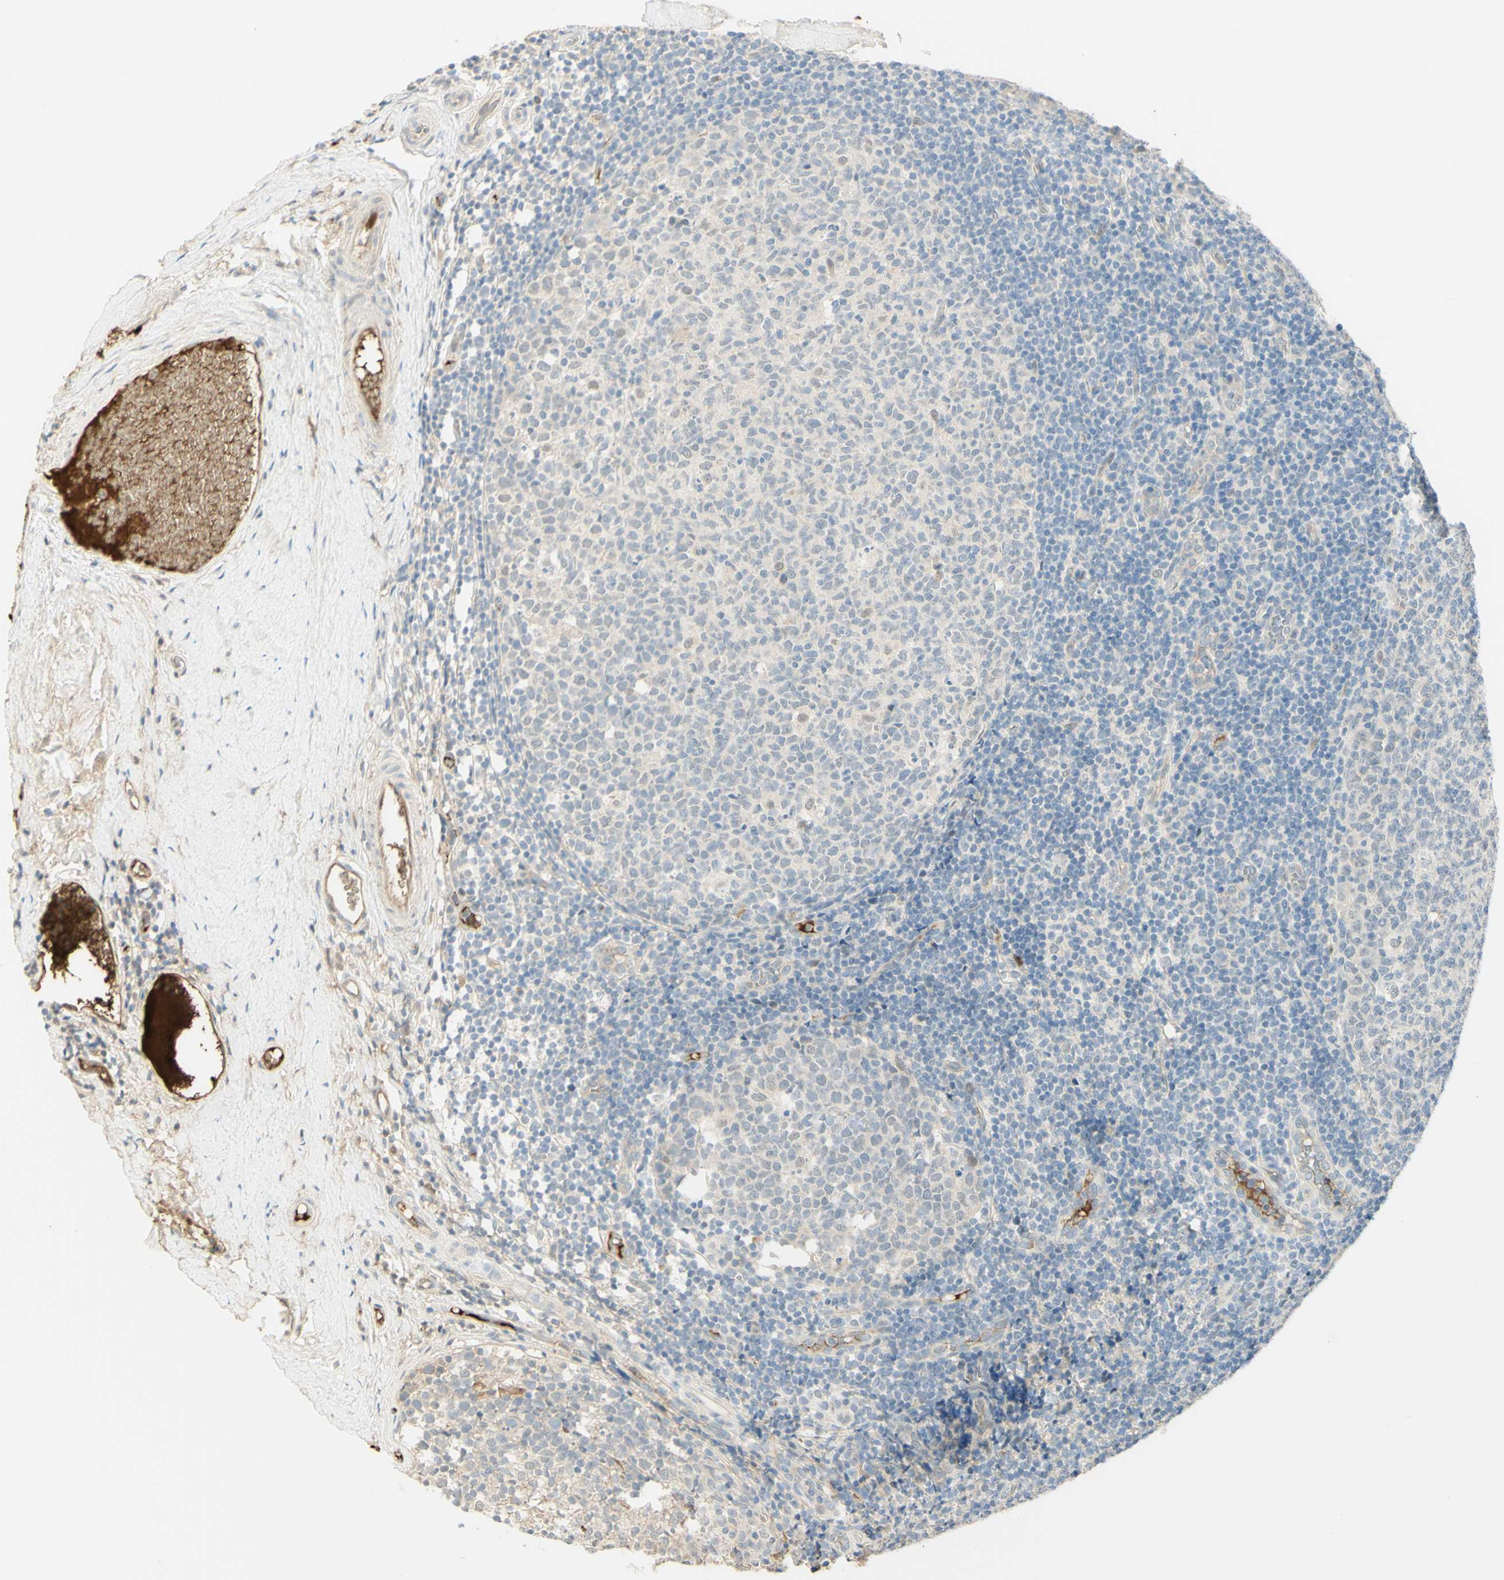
{"staining": {"intensity": "weak", "quantity": "<25%", "location": "cytoplasmic/membranous,nuclear"}, "tissue": "tonsil", "cell_type": "Germinal center cells", "image_type": "normal", "snomed": [{"axis": "morphology", "description": "Normal tissue, NOS"}, {"axis": "topography", "description": "Tonsil"}], "caption": "This micrograph is of unremarkable tonsil stained with immunohistochemistry (IHC) to label a protein in brown with the nuclei are counter-stained blue. There is no positivity in germinal center cells. (DAB (3,3'-diaminobenzidine) IHC with hematoxylin counter stain).", "gene": "ANGPT2", "patient": {"sex": "female", "age": 19}}